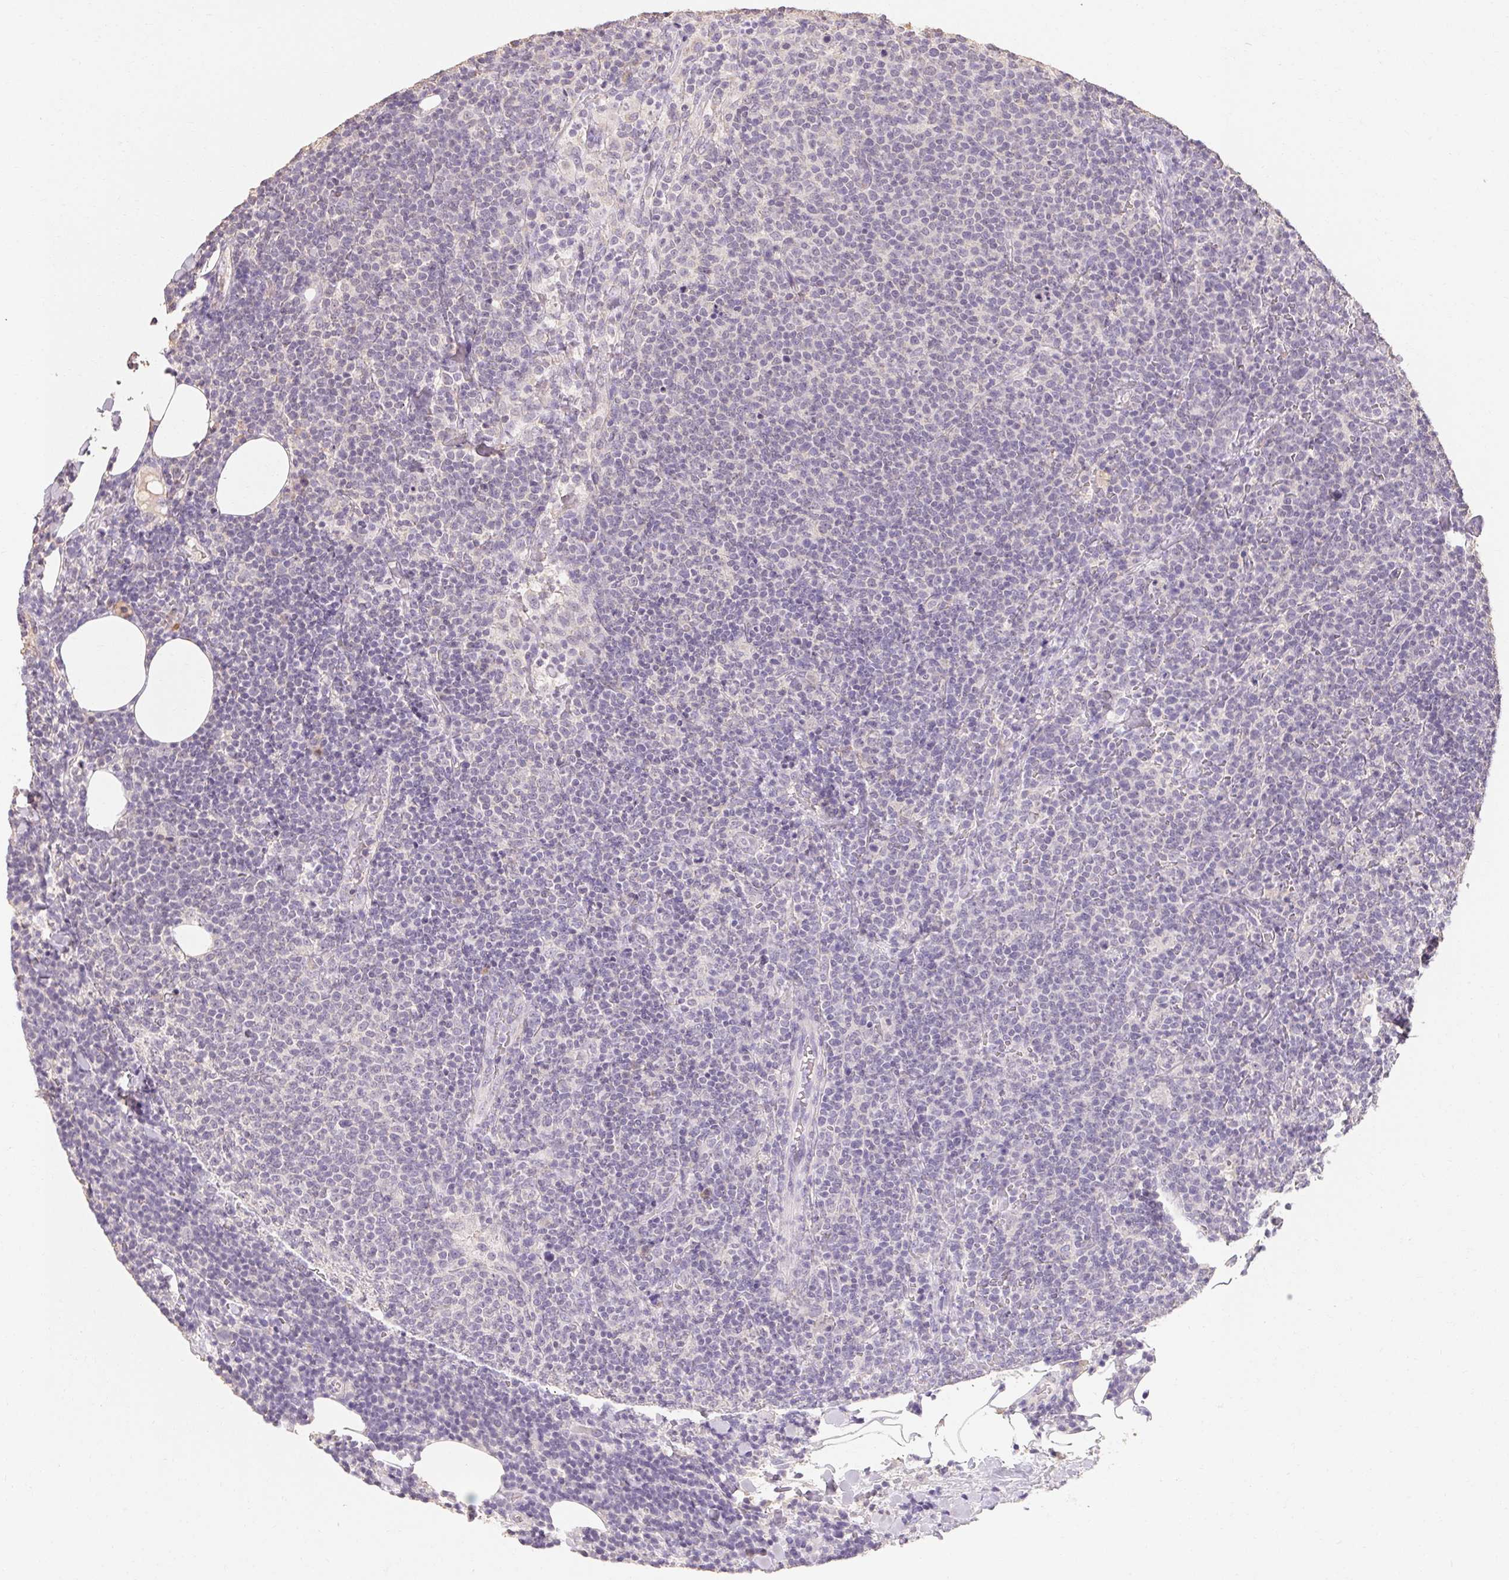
{"staining": {"intensity": "negative", "quantity": "none", "location": "none"}, "tissue": "lymphoma", "cell_type": "Tumor cells", "image_type": "cancer", "snomed": [{"axis": "morphology", "description": "Malignant lymphoma, non-Hodgkin's type, High grade"}, {"axis": "topography", "description": "Lymph node"}], "caption": "Immunohistochemical staining of human high-grade malignant lymphoma, non-Hodgkin's type displays no significant positivity in tumor cells.", "gene": "MAP7D2", "patient": {"sex": "male", "age": 61}}